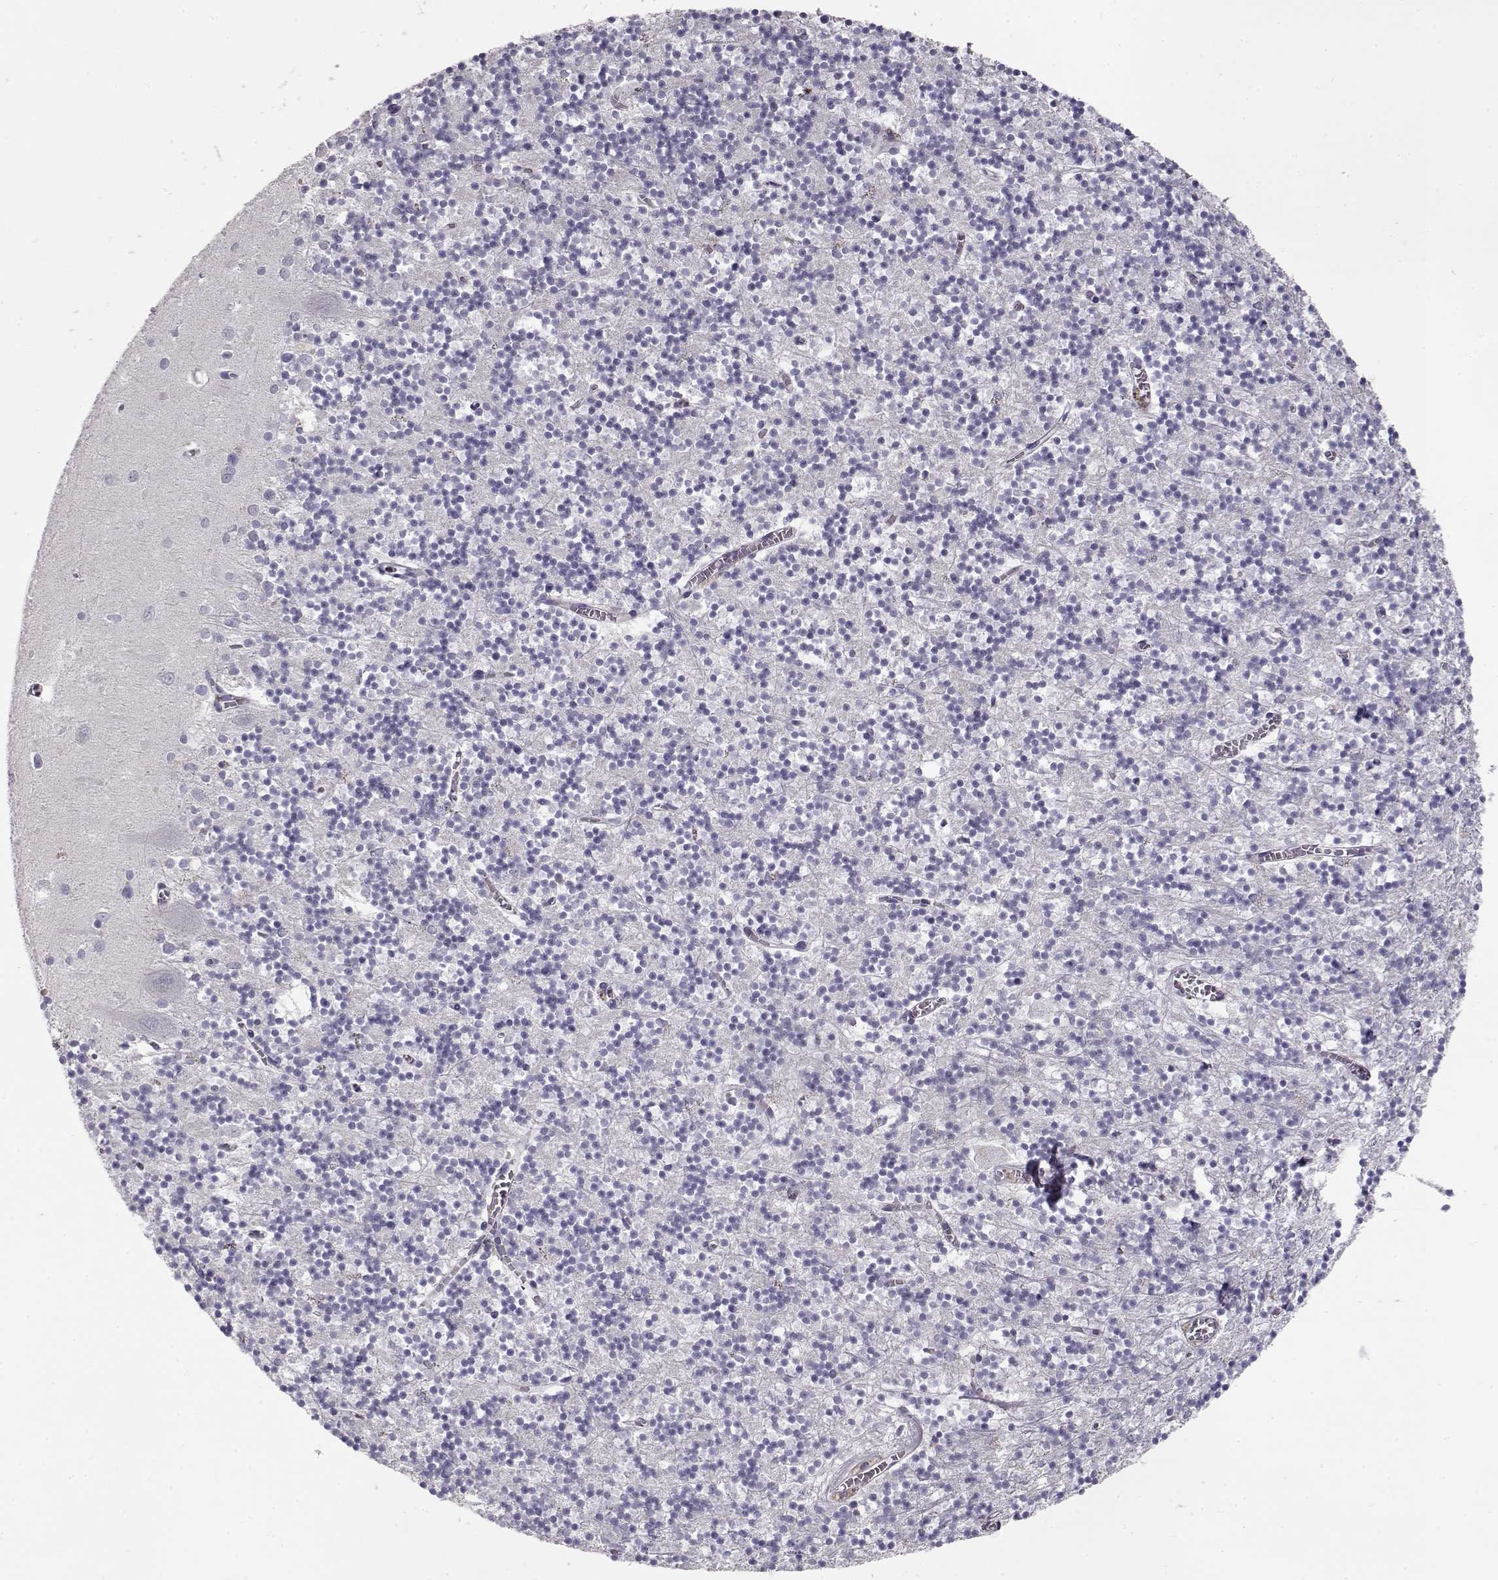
{"staining": {"intensity": "negative", "quantity": "none", "location": "none"}, "tissue": "cerebellum", "cell_type": "Cells in granular layer", "image_type": "normal", "snomed": [{"axis": "morphology", "description": "Normal tissue, NOS"}, {"axis": "topography", "description": "Cerebellum"}], "caption": "Histopathology image shows no significant protein staining in cells in granular layer of benign cerebellum. (DAB (3,3'-diaminobenzidine) immunohistochemistry (IHC), high magnification).", "gene": "GRK1", "patient": {"sex": "female", "age": 64}}